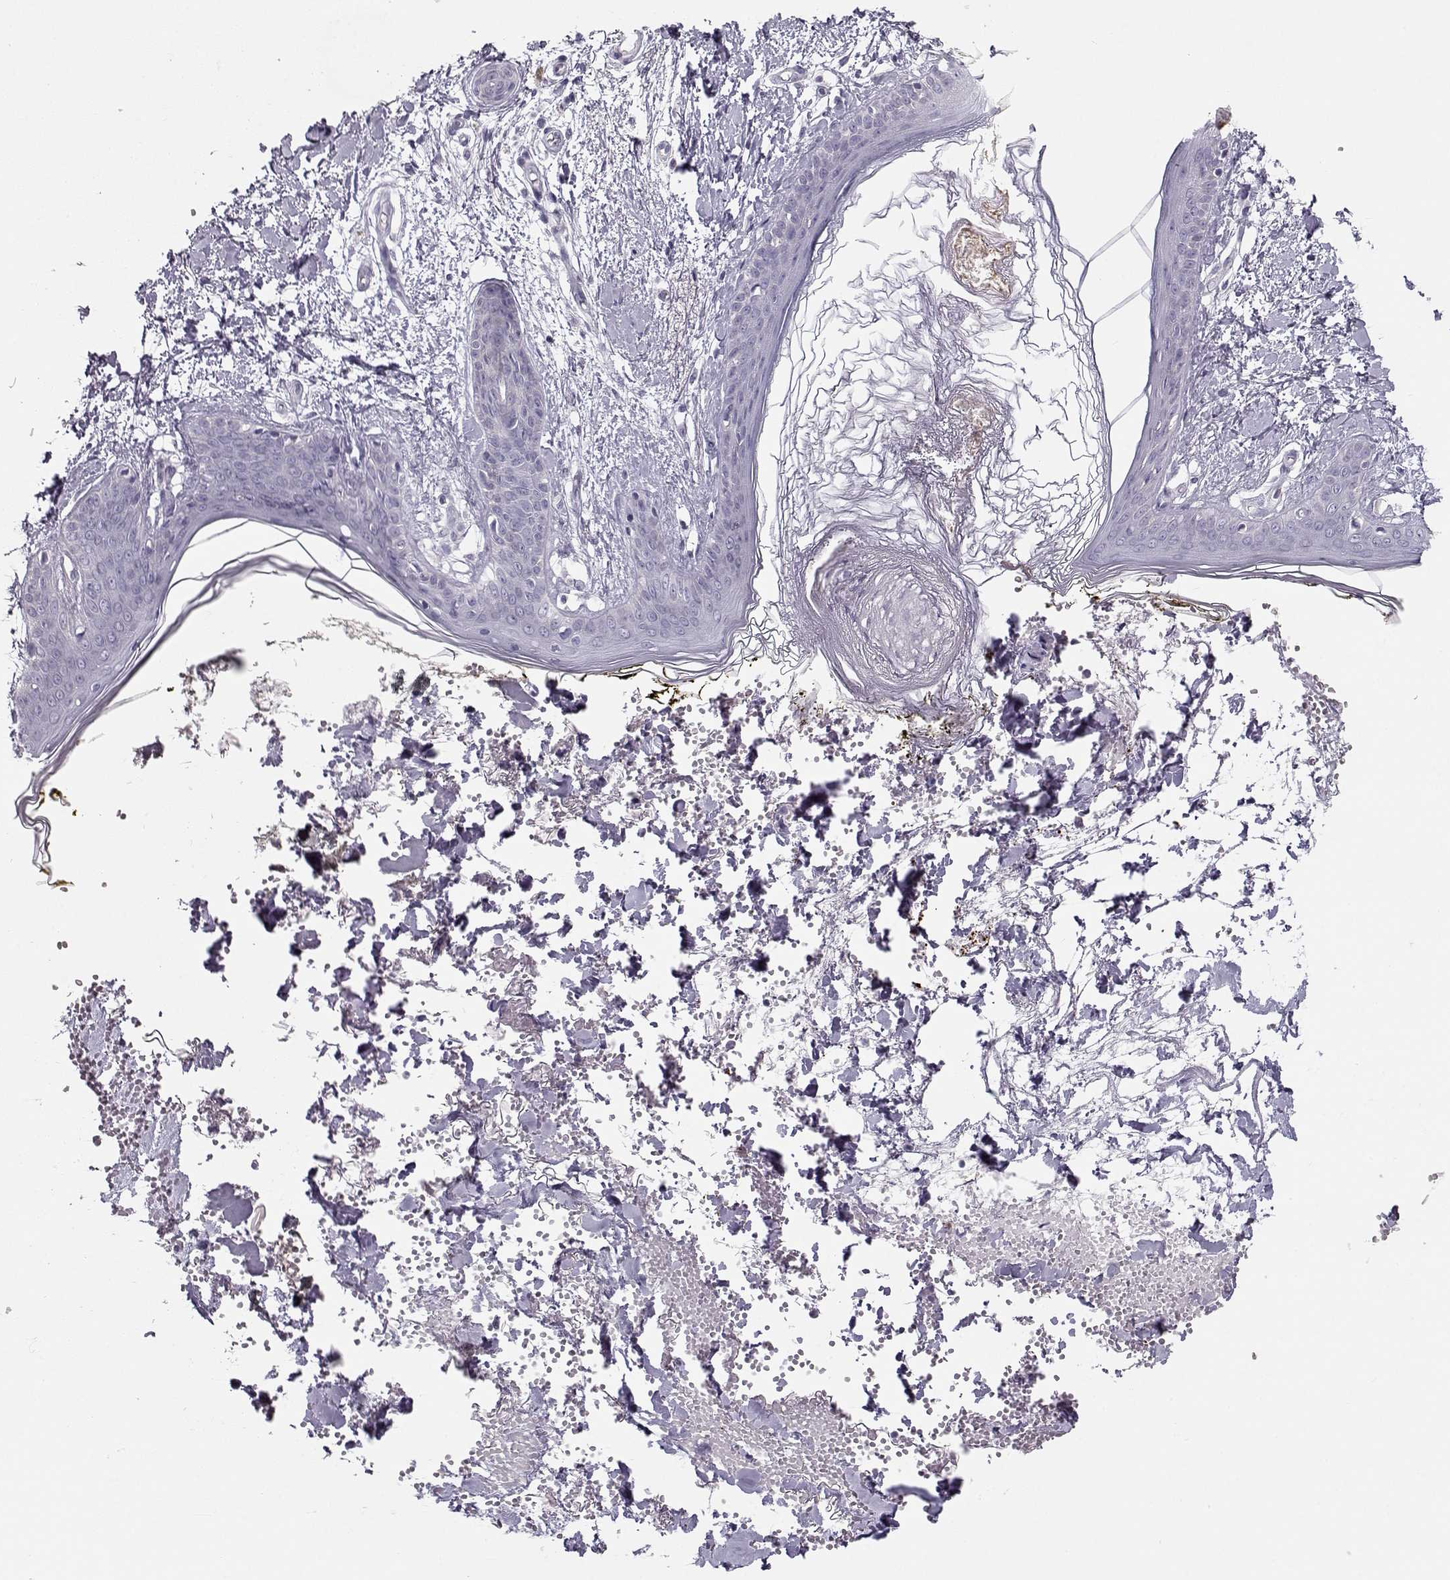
{"staining": {"intensity": "negative", "quantity": "none", "location": "none"}, "tissue": "skin", "cell_type": "Fibroblasts", "image_type": "normal", "snomed": [{"axis": "morphology", "description": "Normal tissue, NOS"}, {"axis": "topography", "description": "Skin"}], "caption": "Image shows no significant protein positivity in fibroblasts of unremarkable skin. (Brightfield microscopy of DAB immunohistochemistry (IHC) at high magnification).", "gene": "KLF17", "patient": {"sex": "female", "age": 34}}